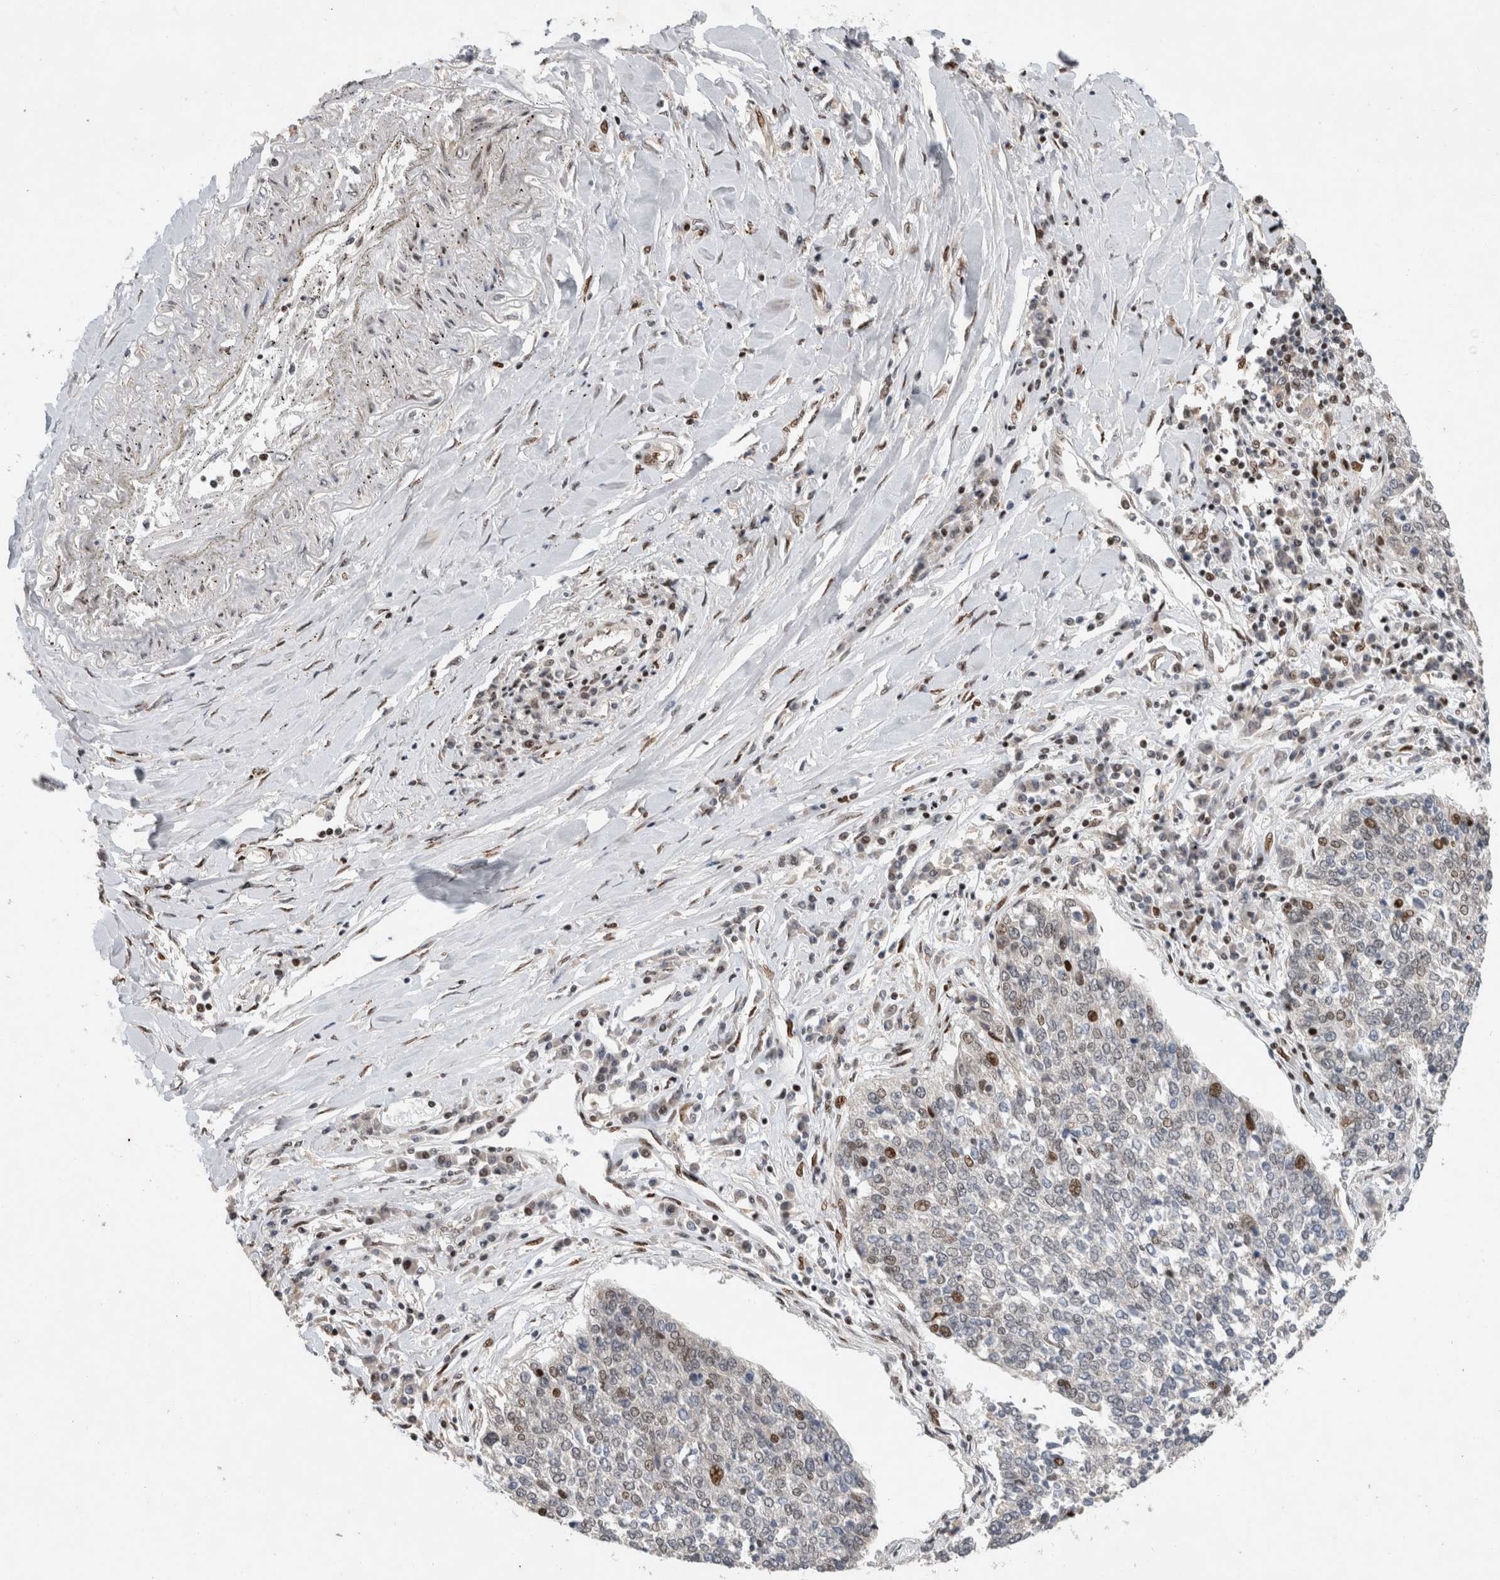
{"staining": {"intensity": "moderate", "quantity": "<25%", "location": "nuclear"}, "tissue": "lung cancer", "cell_type": "Tumor cells", "image_type": "cancer", "snomed": [{"axis": "morphology", "description": "Normal tissue, NOS"}, {"axis": "morphology", "description": "Squamous cell carcinoma, NOS"}, {"axis": "topography", "description": "Cartilage tissue"}, {"axis": "topography", "description": "Bronchus"}, {"axis": "topography", "description": "Lung"}, {"axis": "topography", "description": "Peripheral nerve tissue"}], "caption": "An image of squamous cell carcinoma (lung) stained for a protein exhibits moderate nuclear brown staining in tumor cells. The staining is performed using DAB brown chromogen to label protein expression. The nuclei are counter-stained blue using hematoxylin.", "gene": "C8orf58", "patient": {"sex": "female", "age": 49}}